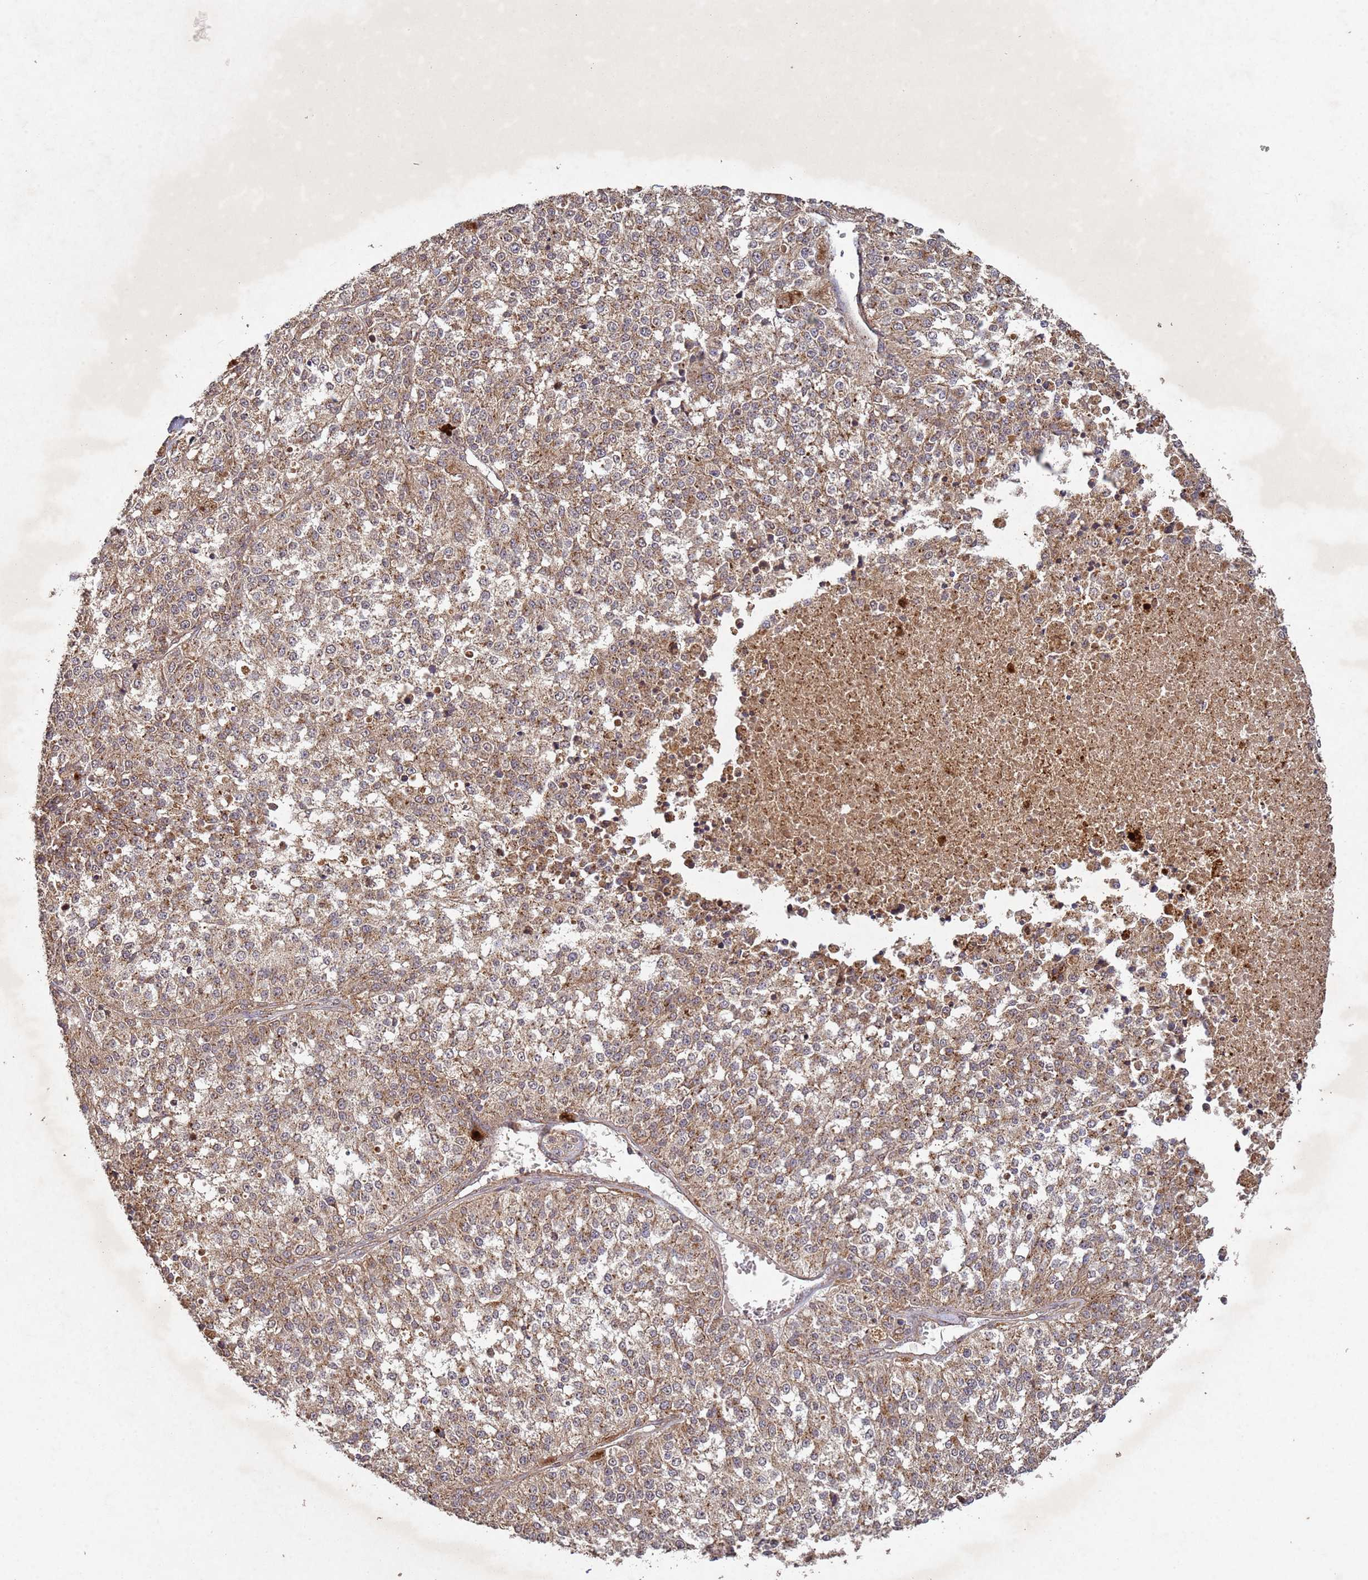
{"staining": {"intensity": "moderate", "quantity": ">75%", "location": "cytoplasmic/membranous"}, "tissue": "melanoma", "cell_type": "Tumor cells", "image_type": "cancer", "snomed": [{"axis": "morphology", "description": "Malignant melanoma, NOS"}, {"axis": "topography", "description": "Skin"}], "caption": "Protein expression analysis of melanoma demonstrates moderate cytoplasmic/membranous expression in about >75% of tumor cells.", "gene": "FASTKD1", "patient": {"sex": "female", "age": 64}}